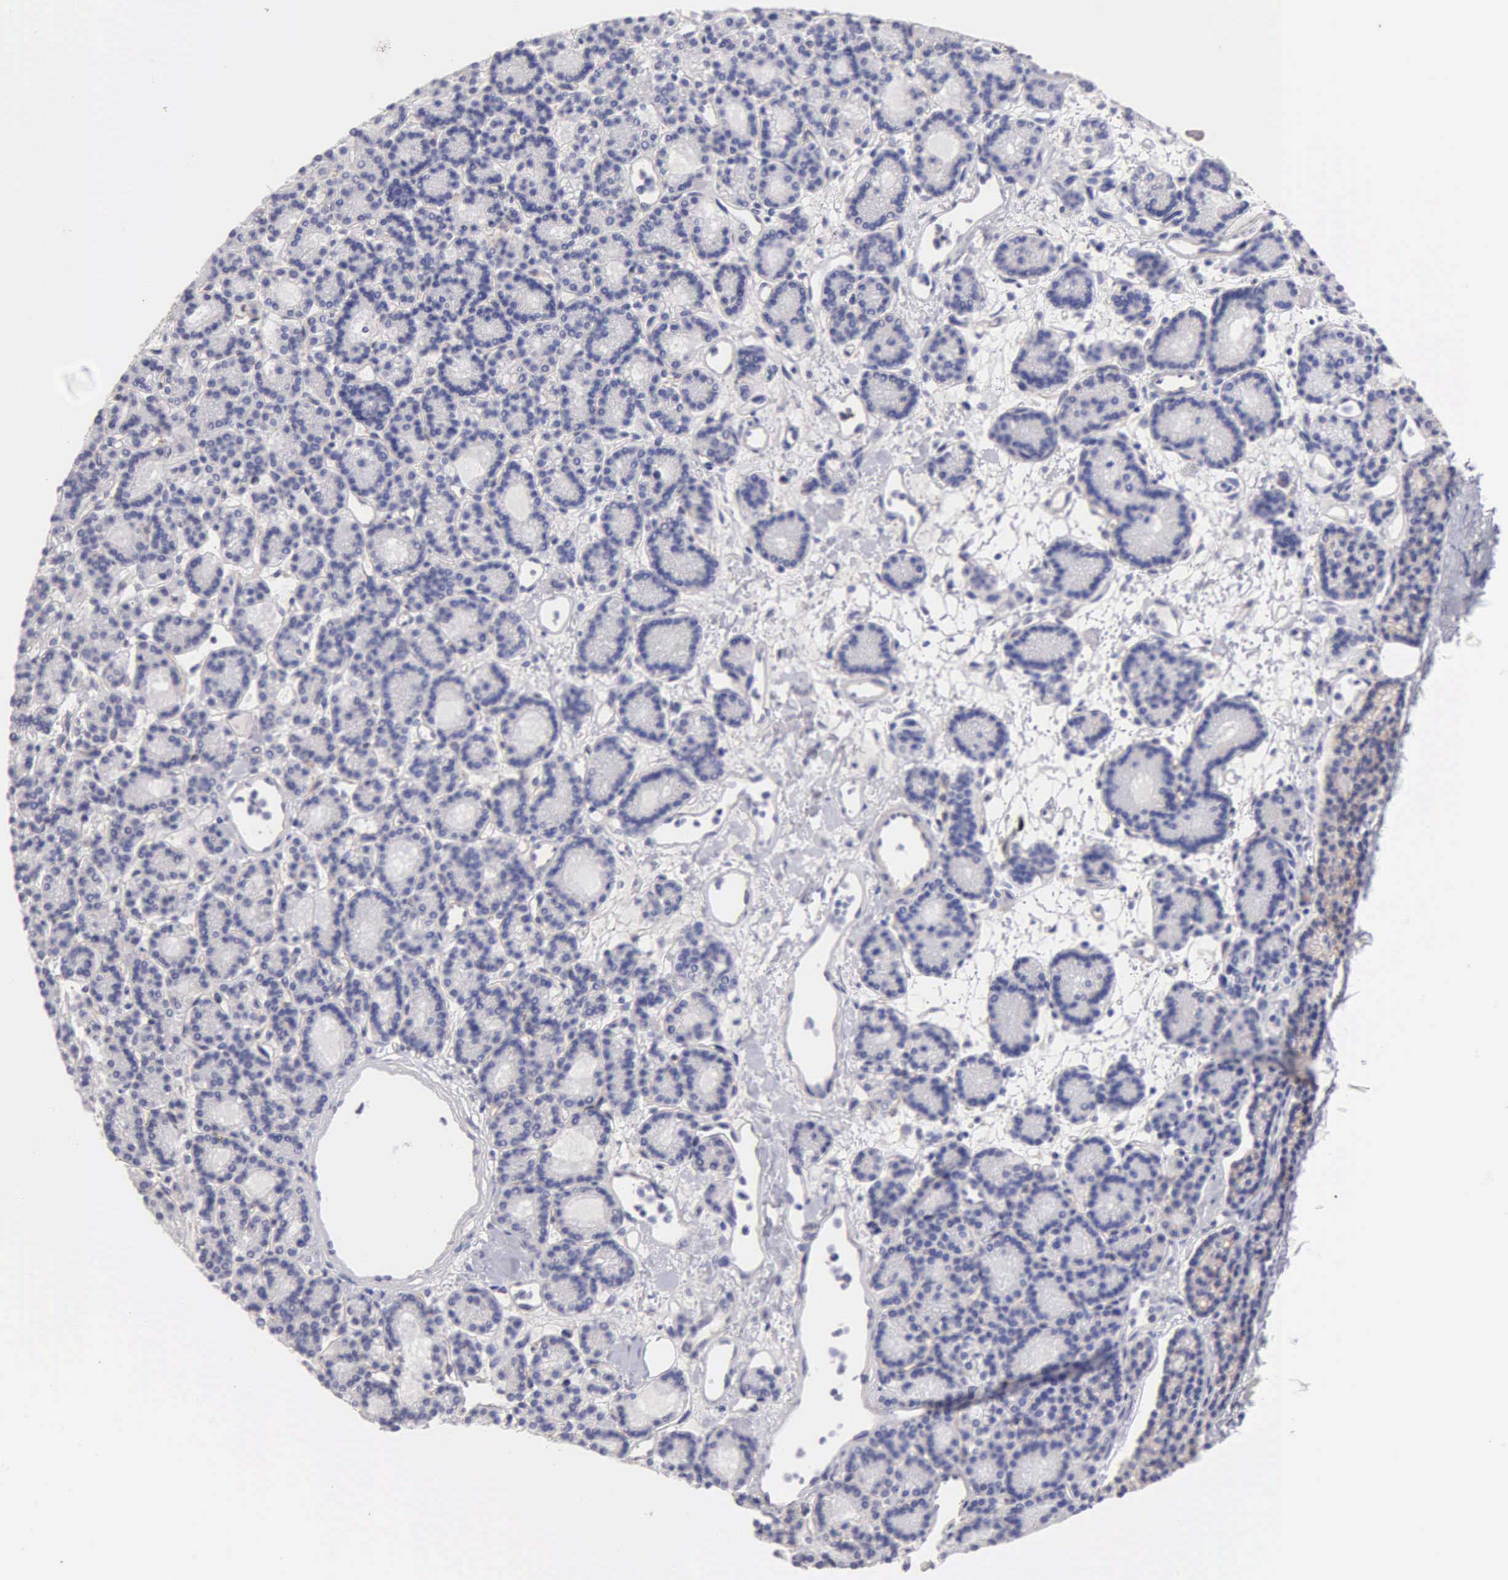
{"staining": {"intensity": "negative", "quantity": "none", "location": "none"}, "tissue": "parathyroid gland", "cell_type": "Glandular cells", "image_type": "normal", "snomed": [{"axis": "morphology", "description": "Normal tissue, NOS"}, {"axis": "topography", "description": "Parathyroid gland"}], "caption": "Image shows no significant protein expression in glandular cells of unremarkable parathyroid gland. Nuclei are stained in blue.", "gene": "APP", "patient": {"sex": "male", "age": 85}}